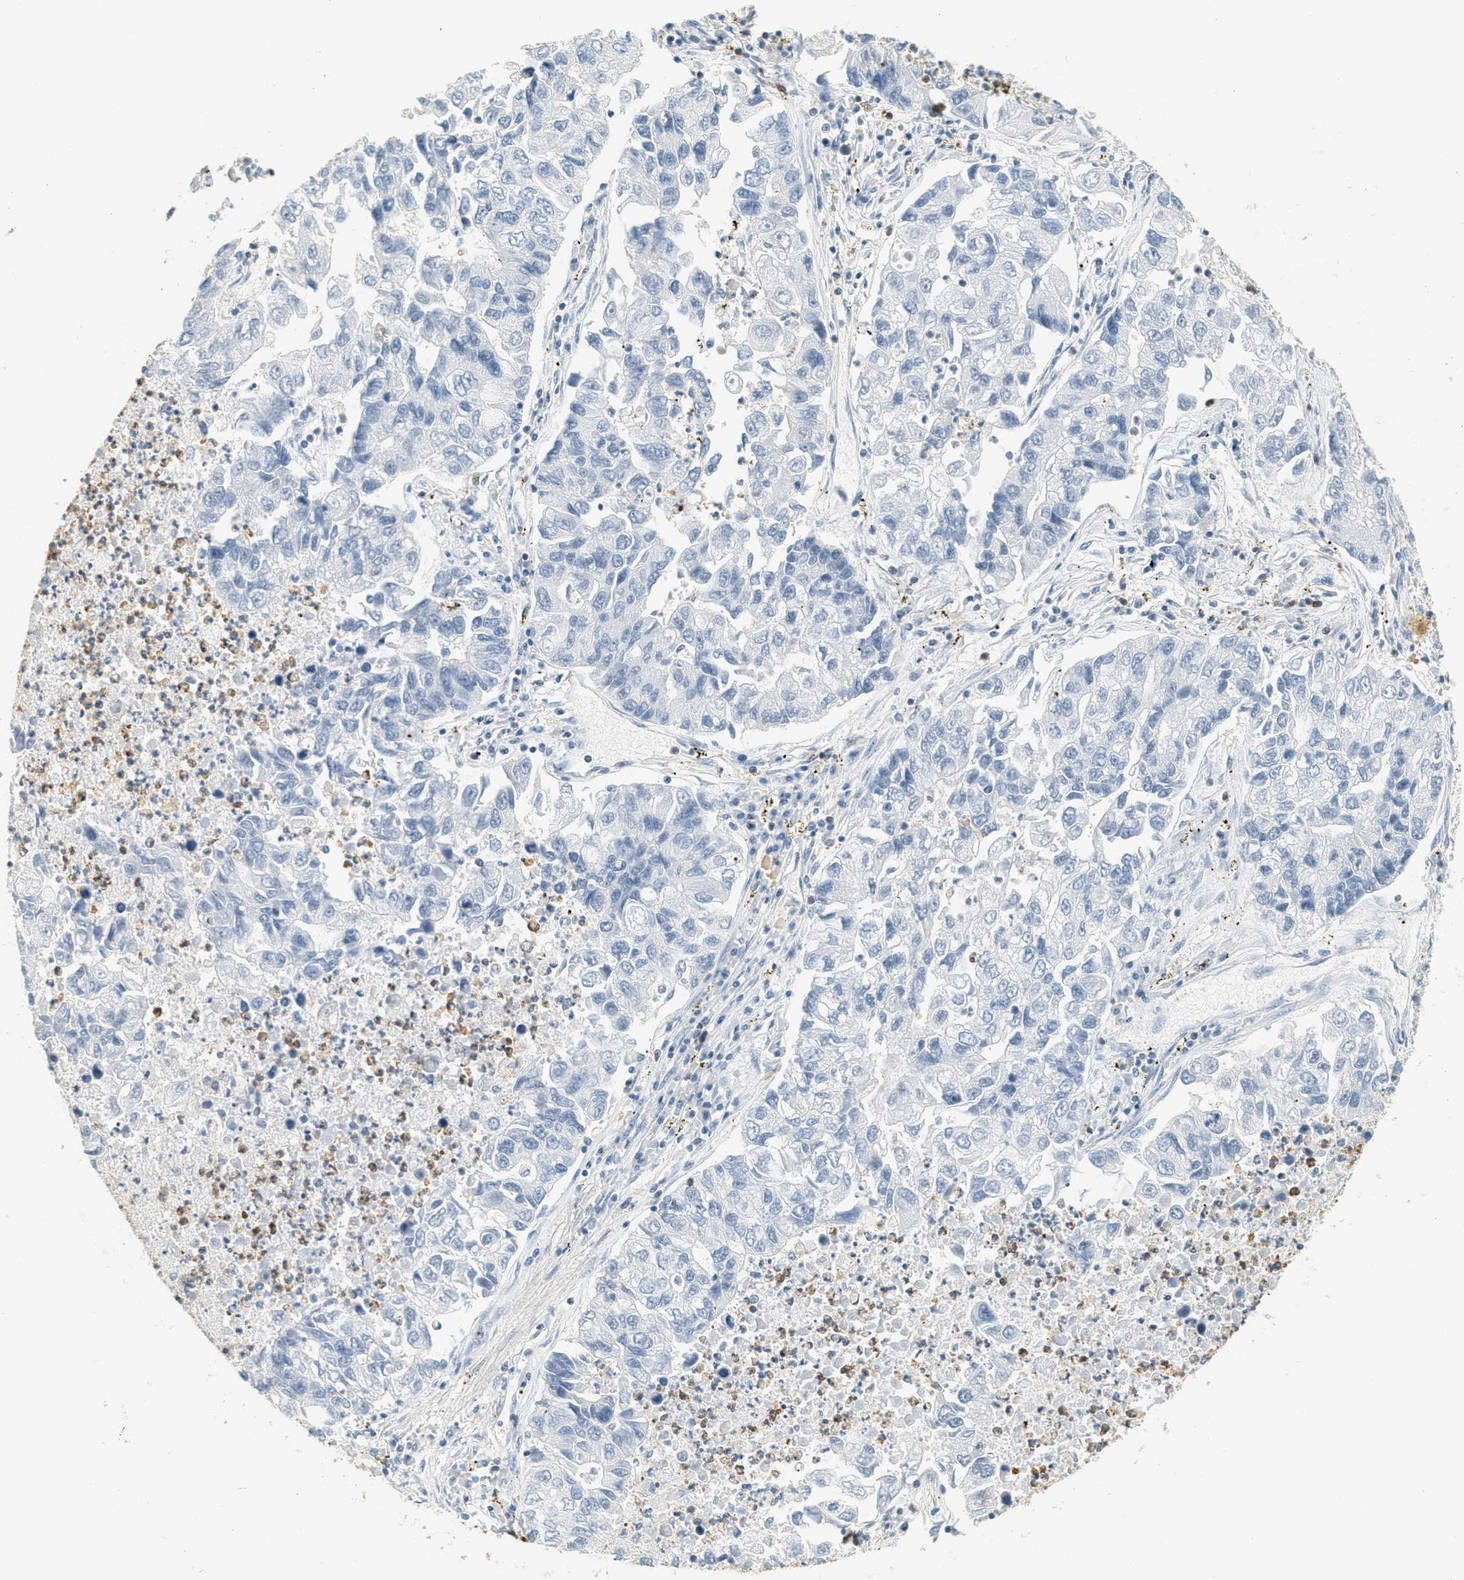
{"staining": {"intensity": "negative", "quantity": "none", "location": "none"}, "tissue": "lung cancer", "cell_type": "Tumor cells", "image_type": "cancer", "snomed": [{"axis": "morphology", "description": "Adenocarcinoma, NOS"}, {"axis": "topography", "description": "Lung"}], "caption": "Lung cancer stained for a protein using immunohistochemistry displays no staining tumor cells.", "gene": "LSP1", "patient": {"sex": "female", "age": 51}}